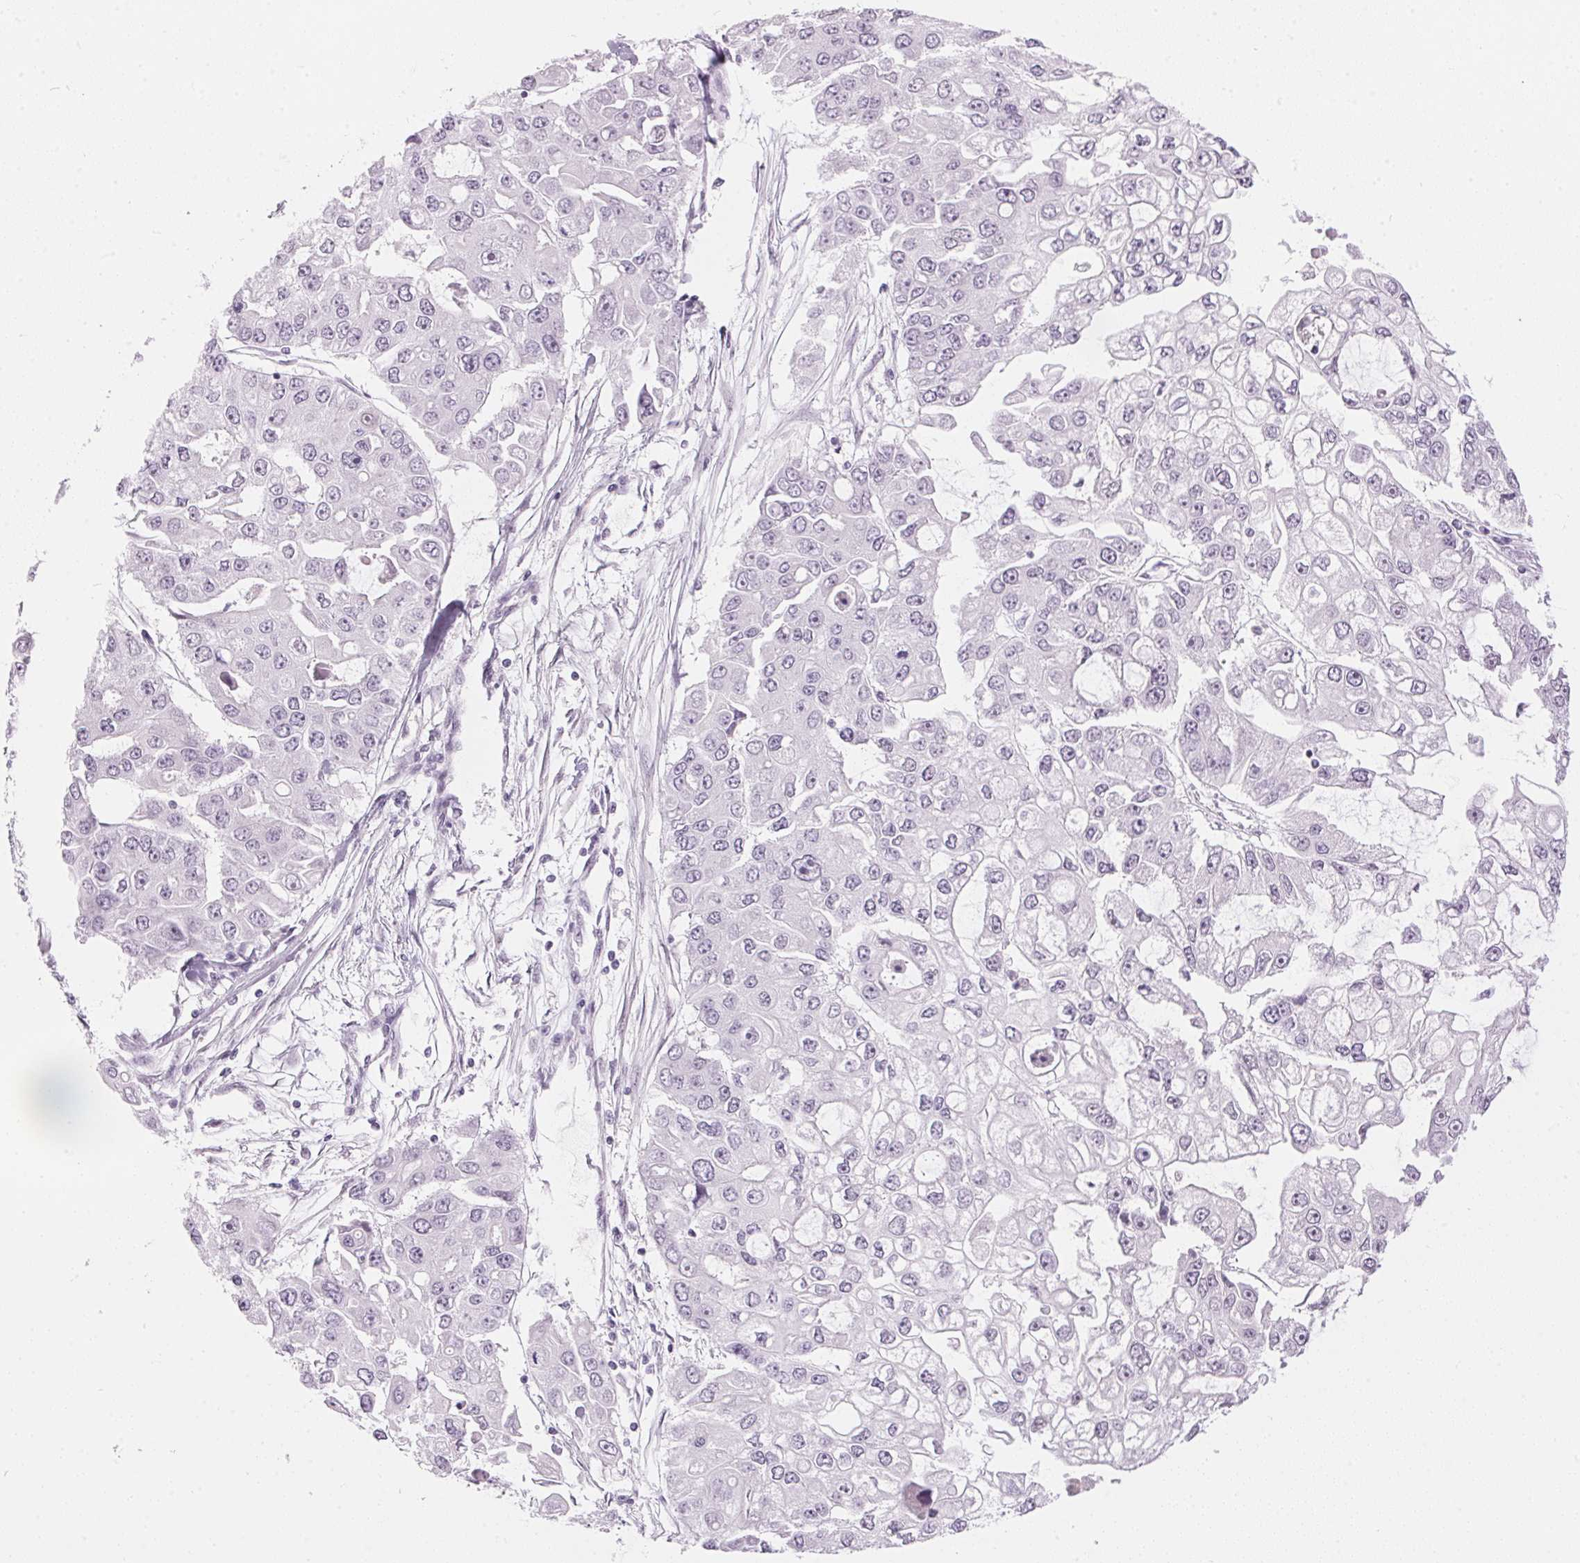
{"staining": {"intensity": "negative", "quantity": "none", "location": "none"}, "tissue": "ovarian cancer", "cell_type": "Tumor cells", "image_type": "cancer", "snomed": [{"axis": "morphology", "description": "Cystadenocarcinoma, serous, NOS"}, {"axis": "topography", "description": "Ovary"}], "caption": "The histopathology image shows no staining of tumor cells in serous cystadenocarcinoma (ovarian).", "gene": "CADPS", "patient": {"sex": "female", "age": 56}}